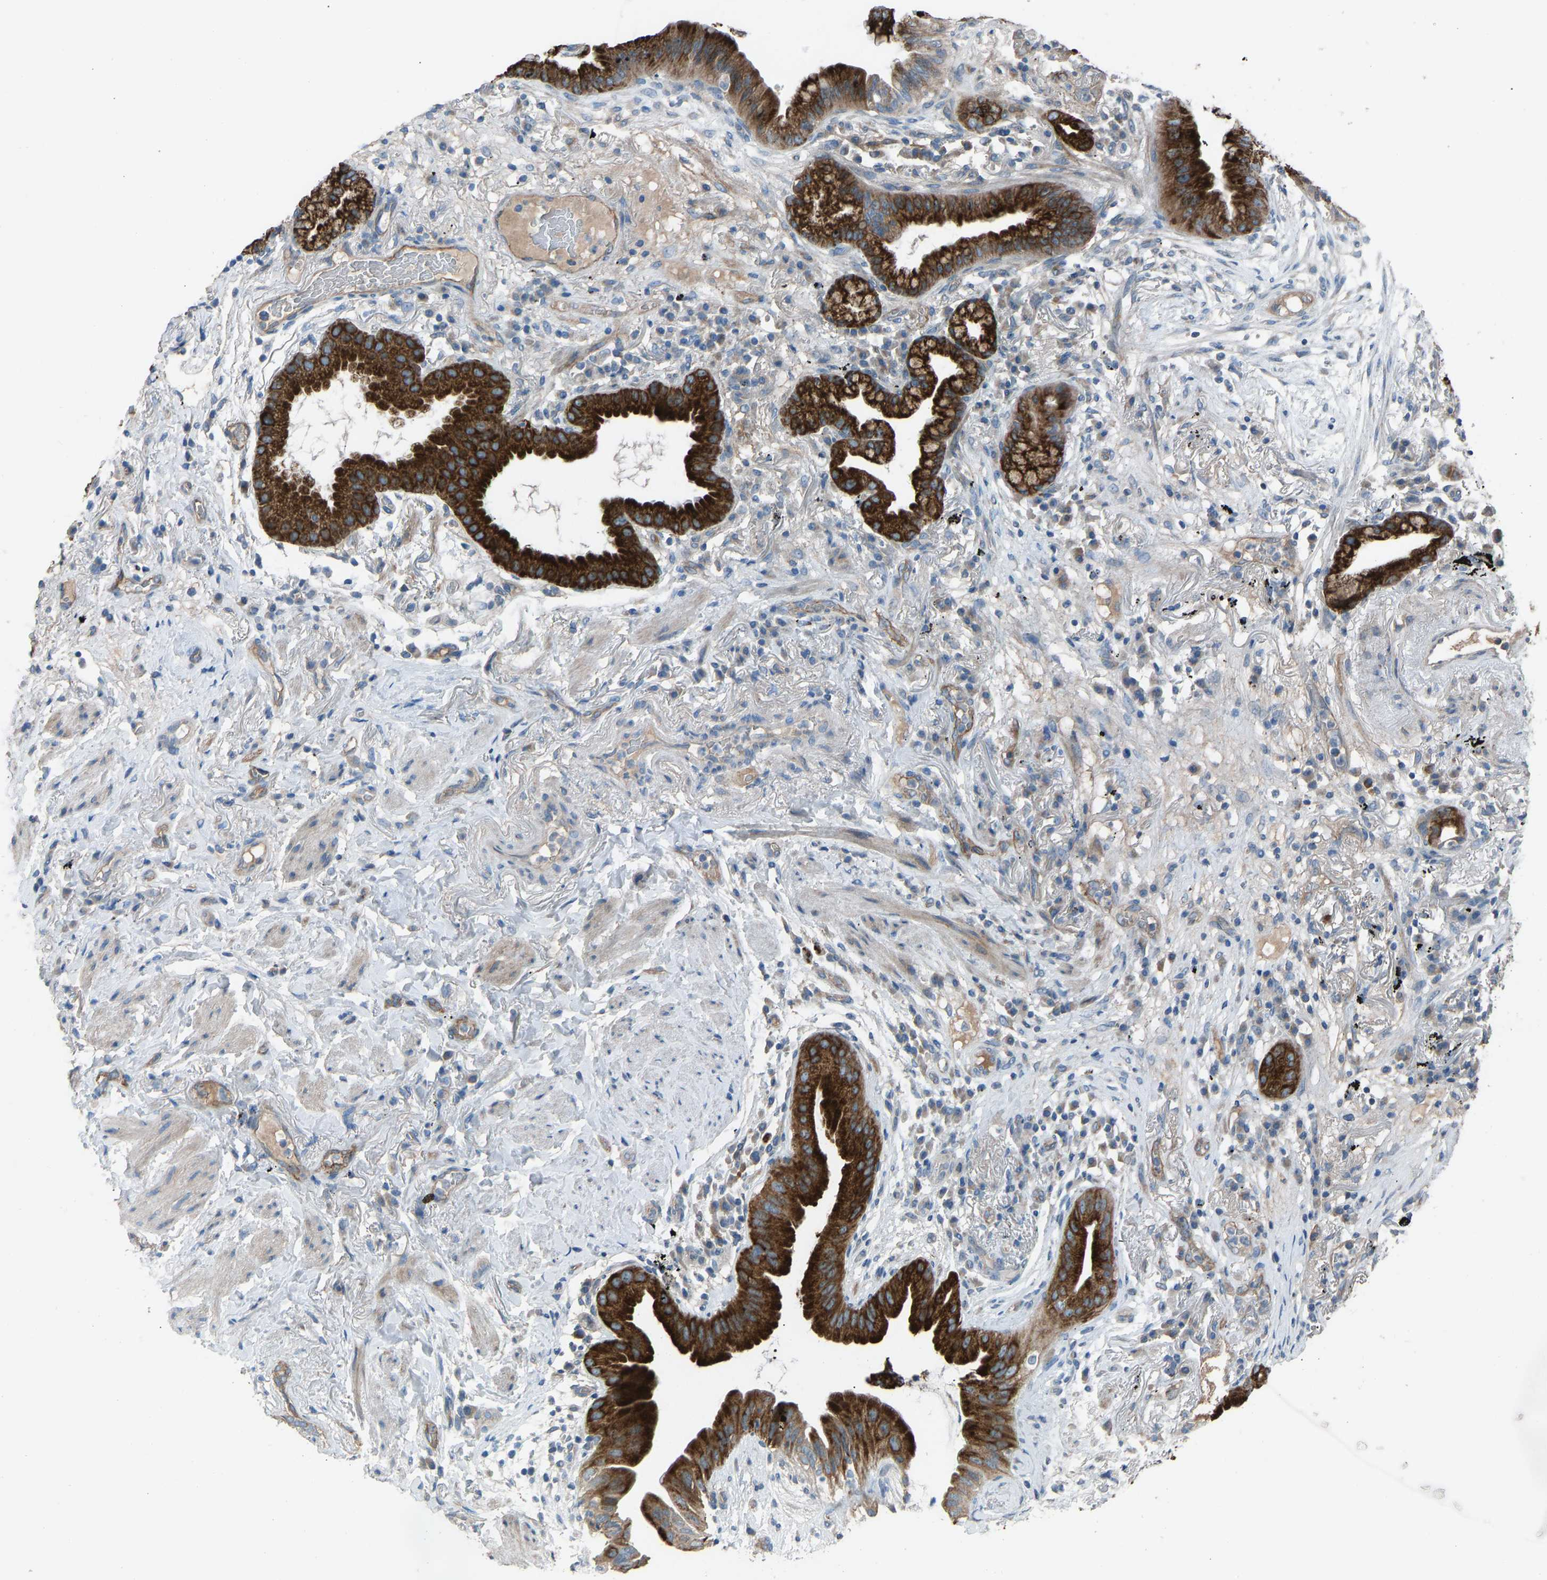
{"staining": {"intensity": "strong", "quantity": ">75%", "location": "cytoplasmic/membranous"}, "tissue": "lung cancer", "cell_type": "Tumor cells", "image_type": "cancer", "snomed": [{"axis": "morphology", "description": "Normal tissue, NOS"}, {"axis": "morphology", "description": "Adenocarcinoma, NOS"}, {"axis": "topography", "description": "Bronchus"}, {"axis": "topography", "description": "Lung"}], "caption": "The image demonstrates a brown stain indicating the presence of a protein in the cytoplasmic/membranous of tumor cells in lung adenocarcinoma.", "gene": "TGFBR3", "patient": {"sex": "female", "age": 70}}